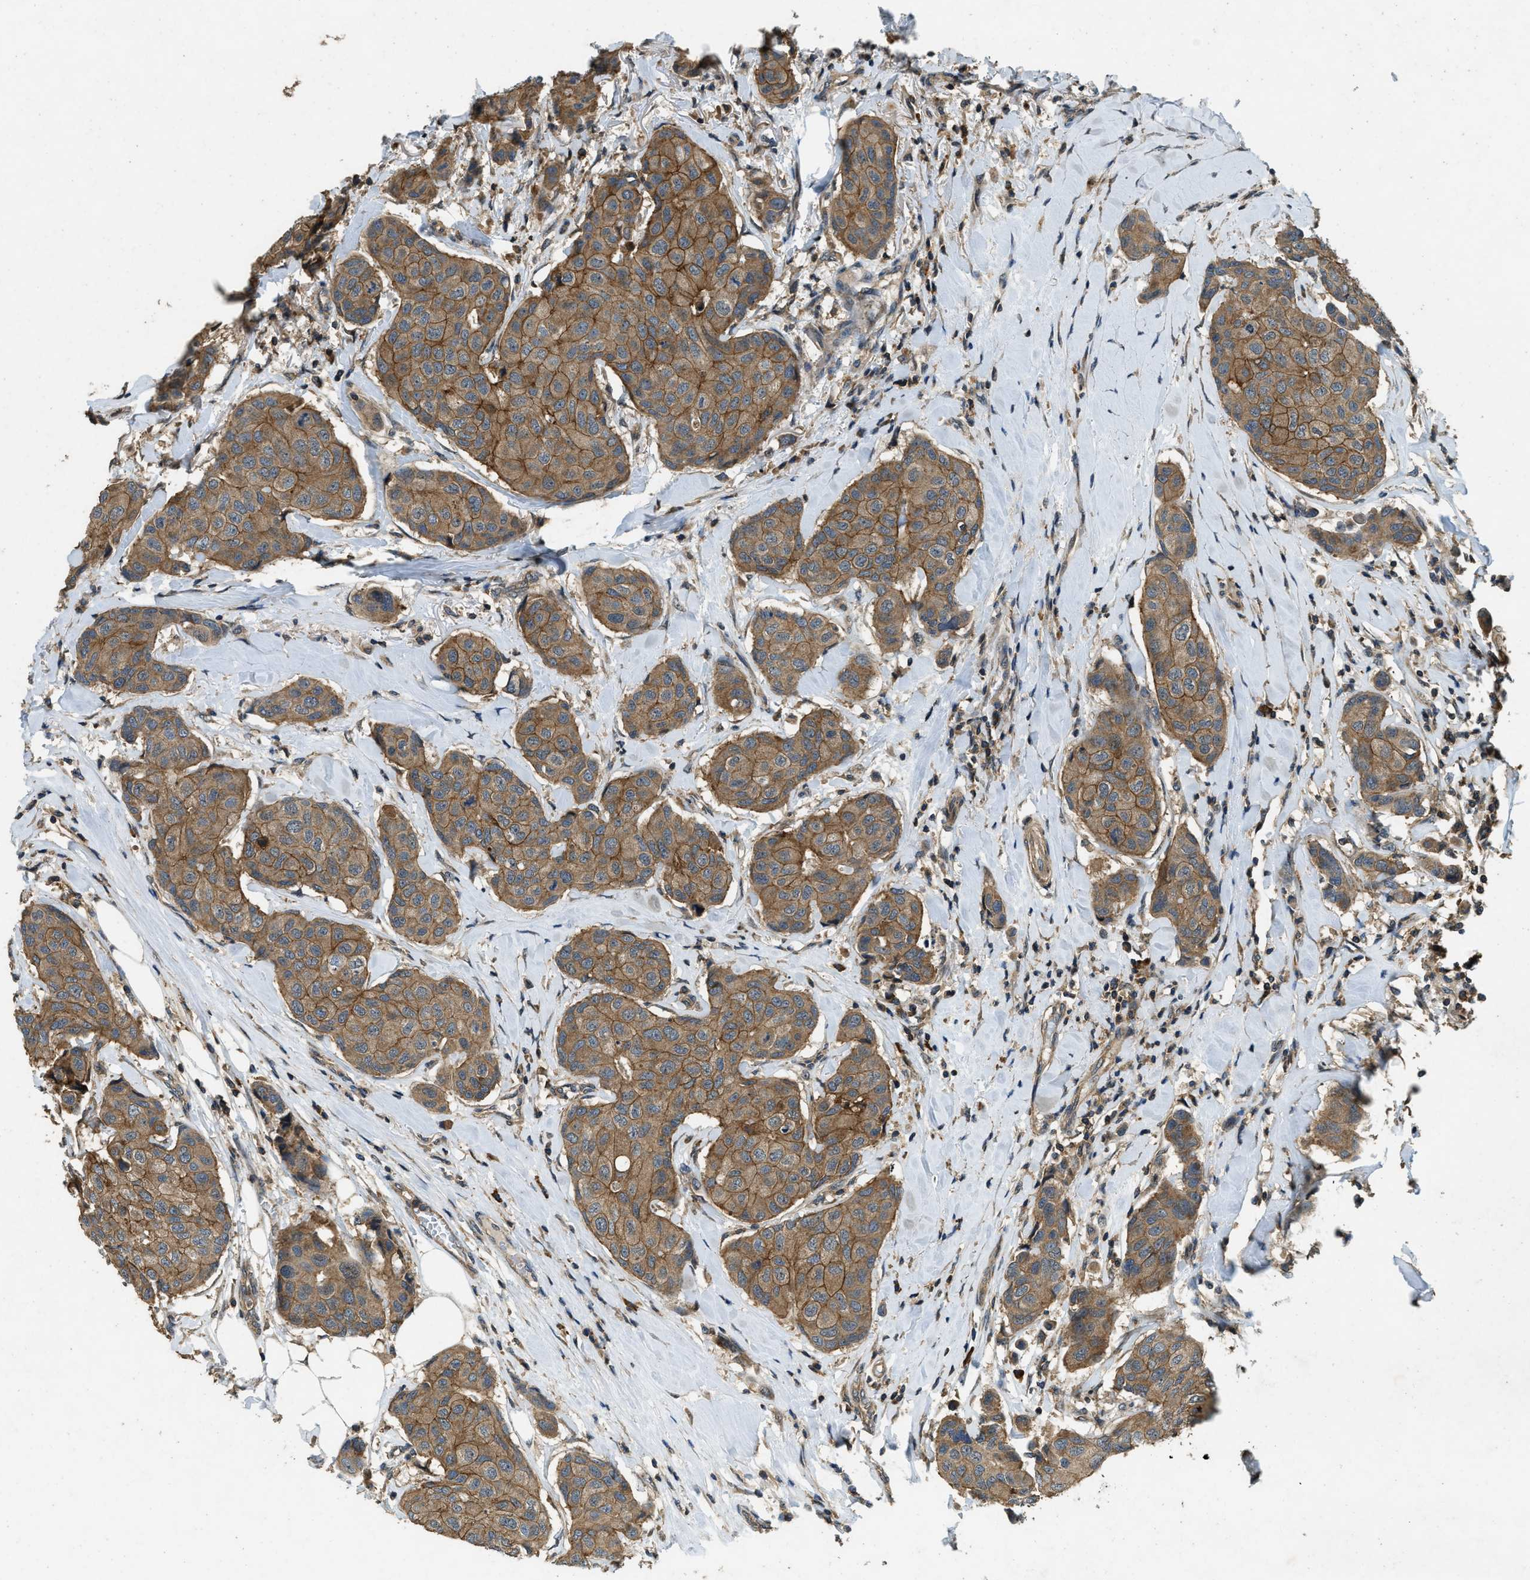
{"staining": {"intensity": "moderate", "quantity": ">75%", "location": "cytoplasmic/membranous"}, "tissue": "breast cancer", "cell_type": "Tumor cells", "image_type": "cancer", "snomed": [{"axis": "morphology", "description": "Duct carcinoma"}, {"axis": "topography", "description": "Breast"}], "caption": "Breast cancer (invasive ductal carcinoma) stained with a brown dye displays moderate cytoplasmic/membranous positive staining in about >75% of tumor cells.", "gene": "ATP8B1", "patient": {"sex": "female", "age": 80}}